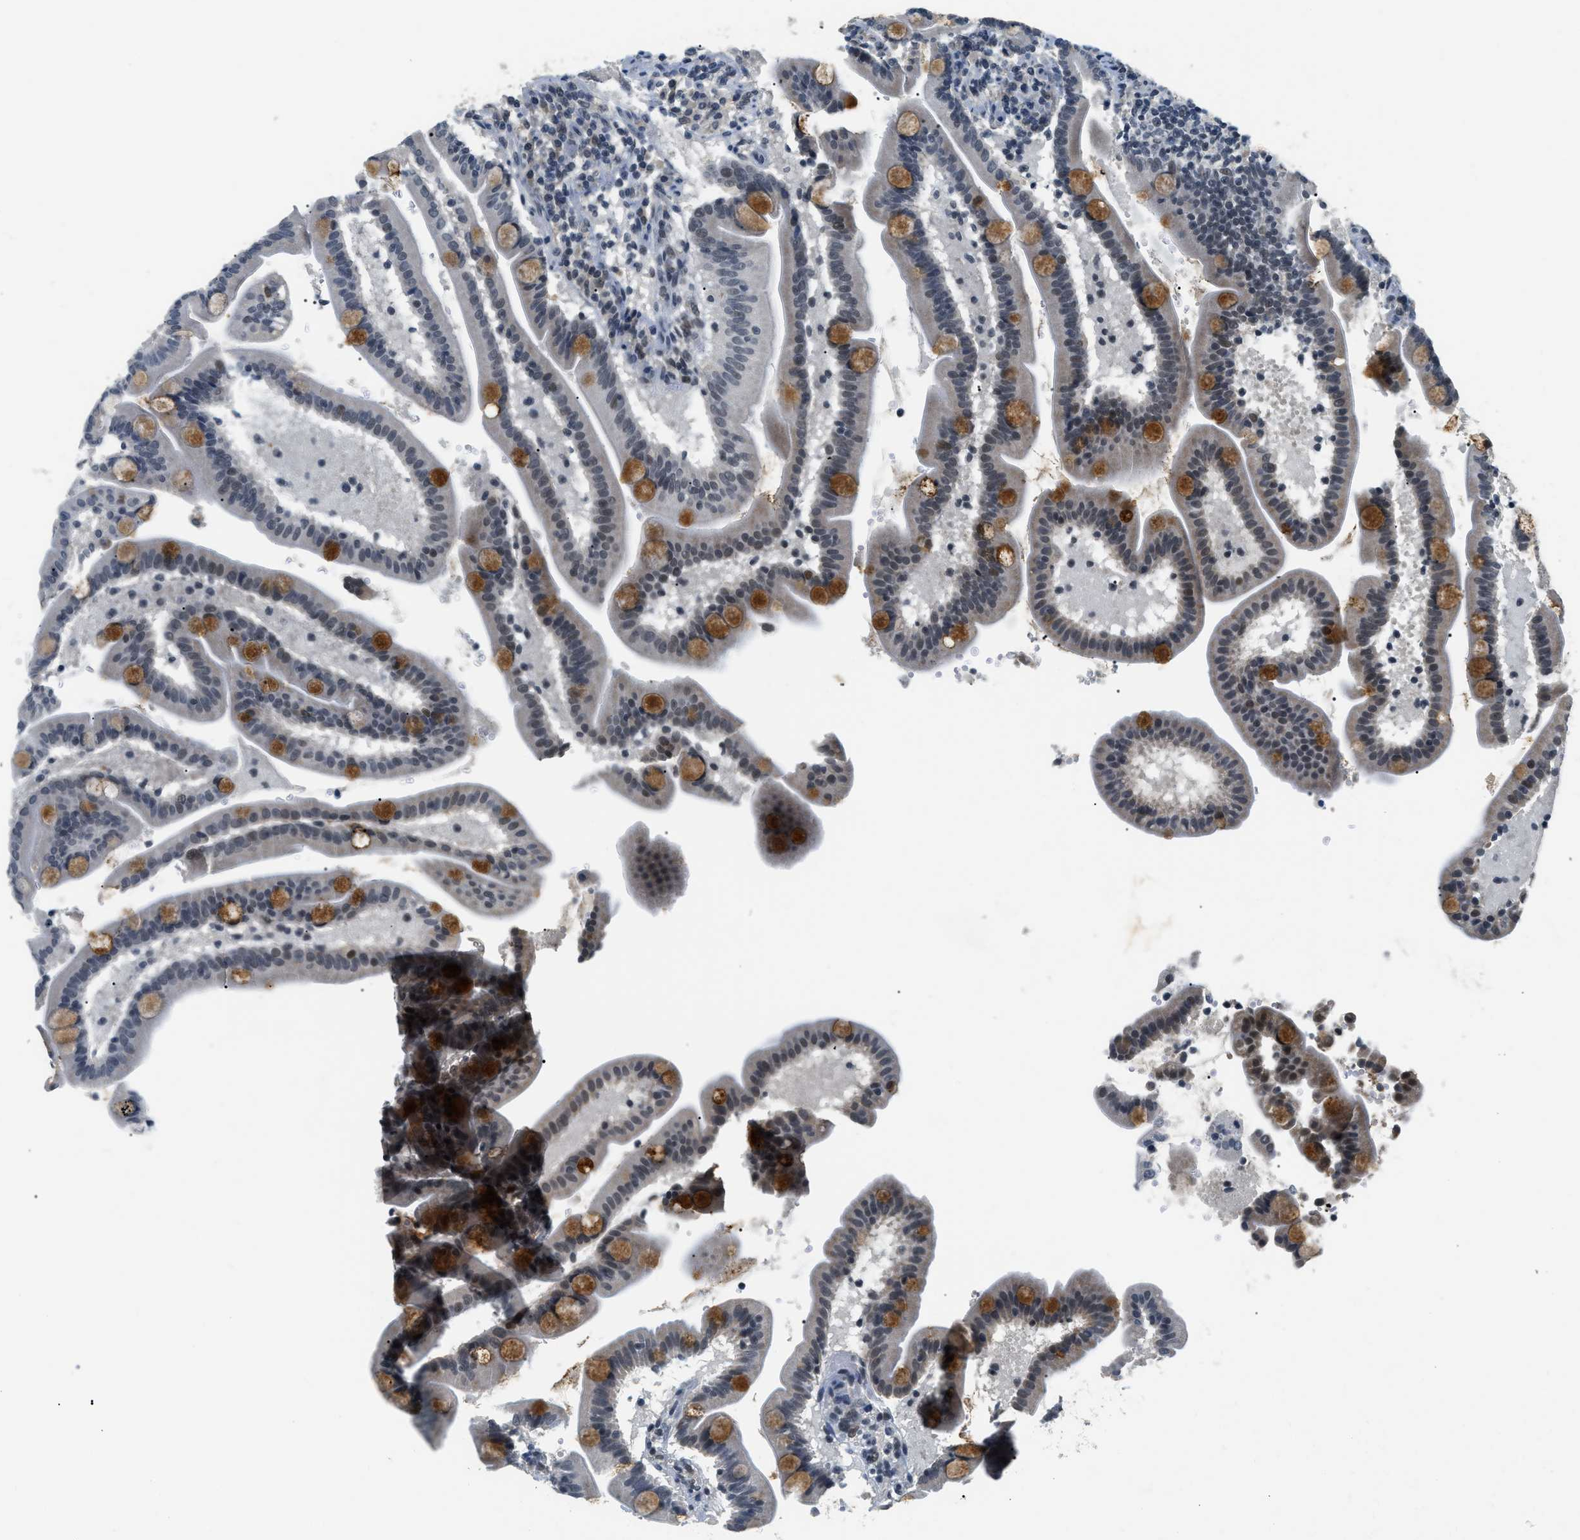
{"staining": {"intensity": "moderate", "quantity": "<25%", "location": "cytoplasmic/membranous"}, "tissue": "duodenum", "cell_type": "Glandular cells", "image_type": "normal", "snomed": [{"axis": "morphology", "description": "Normal tissue, NOS"}, {"axis": "topography", "description": "Duodenum"}], "caption": "This histopathology image demonstrates unremarkable duodenum stained with IHC to label a protein in brown. The cytoplasmic/membranous of glandular cells show moderate positivity for the protein. Nuclei are counter-stained blue.", "gene": "MZF1", "patient": {"sex": "male", "age": 54}}